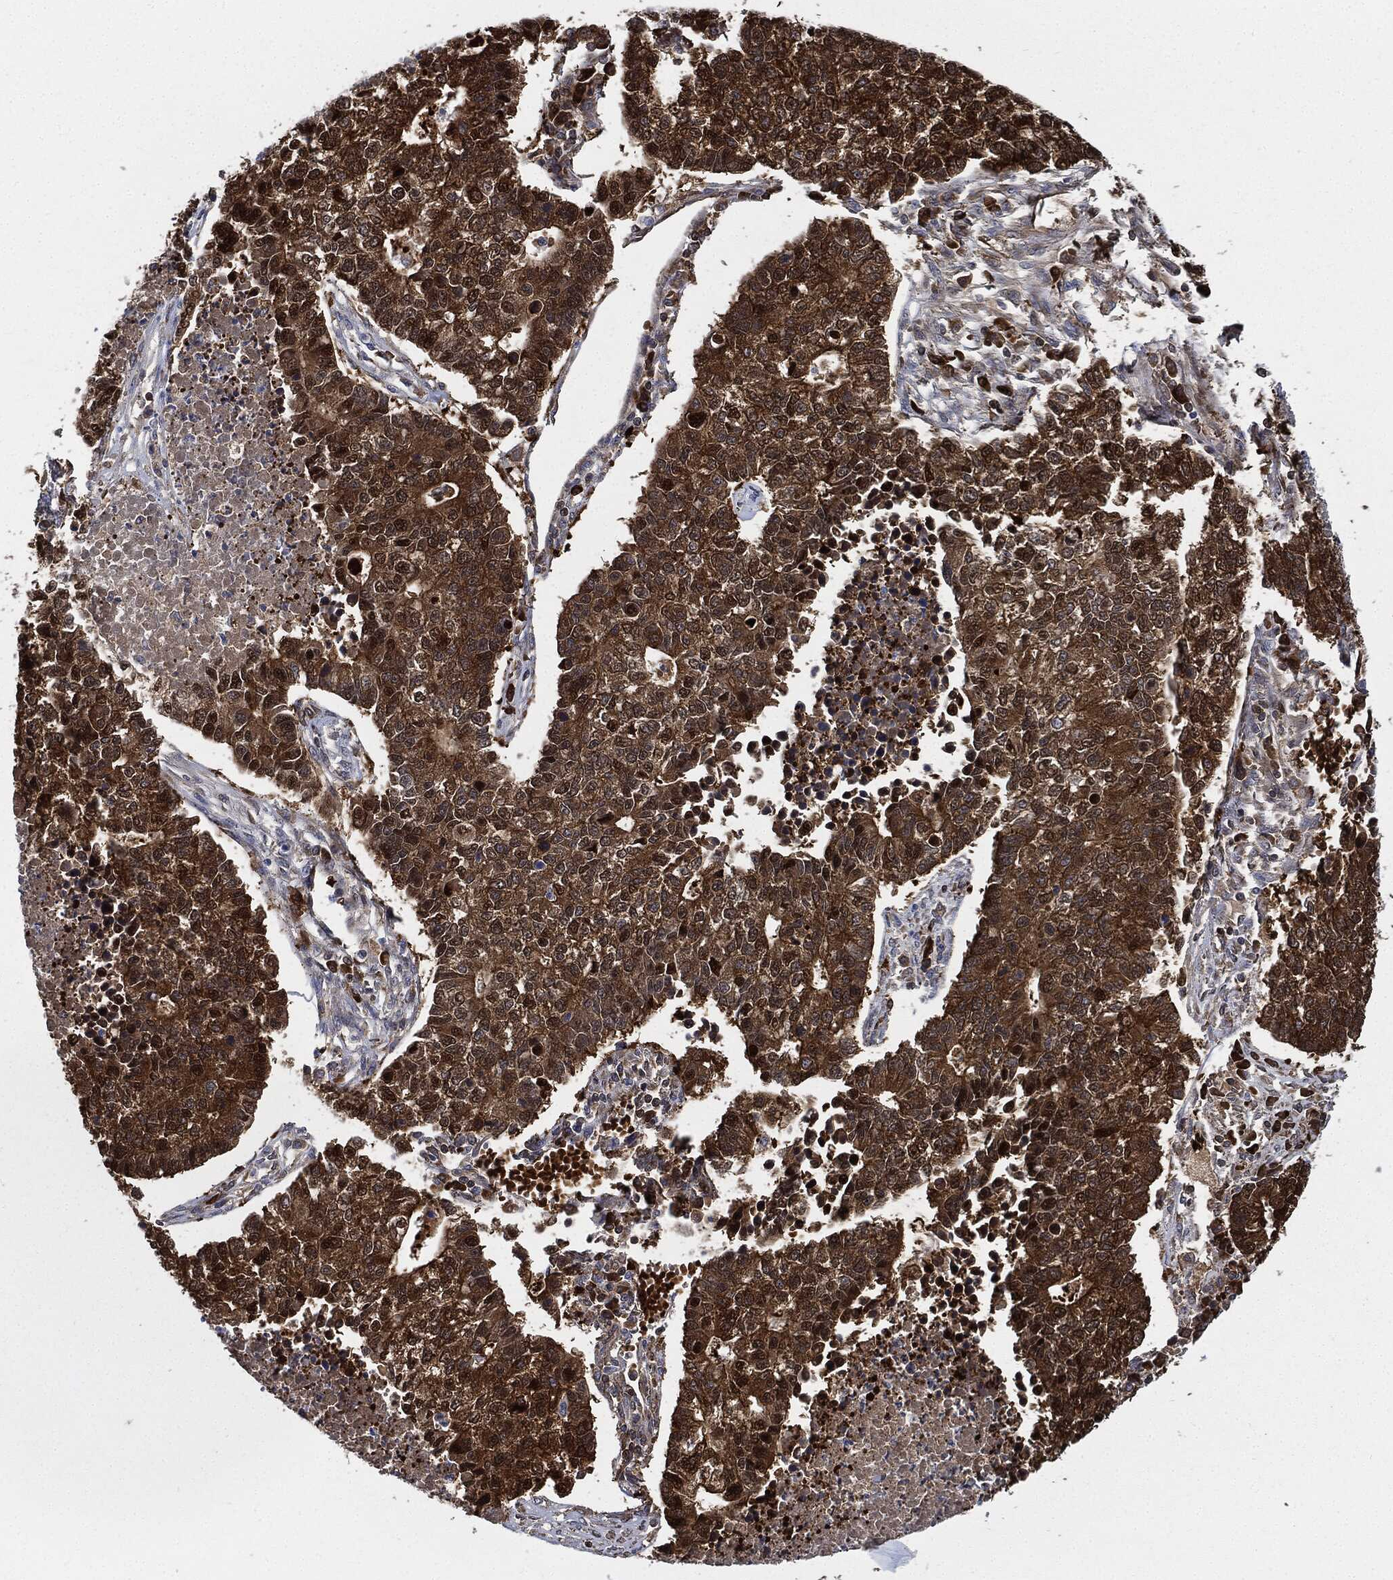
{"staining": {"intensity": "strong", "quantity": ">75%", "location": "cytoplasmic/membranous"}, "tissue": "lung cancer", "cell_type": "Tumor cells", "image_type": "cancer", "snomed": [{"axis": "morphology", "description": "Adenocarcinoma, NOS"}, {"axis": "topography", "description": "Lung"}], "caption": "Adenocarcinoma (lung) stained with immunohistochemistry (IHC) demonstrates strong cytoplasmic/membranous staining in about >75% of tumor cells. (DAB (3,3'-diaminobenzidine) IHC with brightfield microscopy, high magnification).", "gene": "PRDX2", "patient": {"sex": "male", "age": 57}}